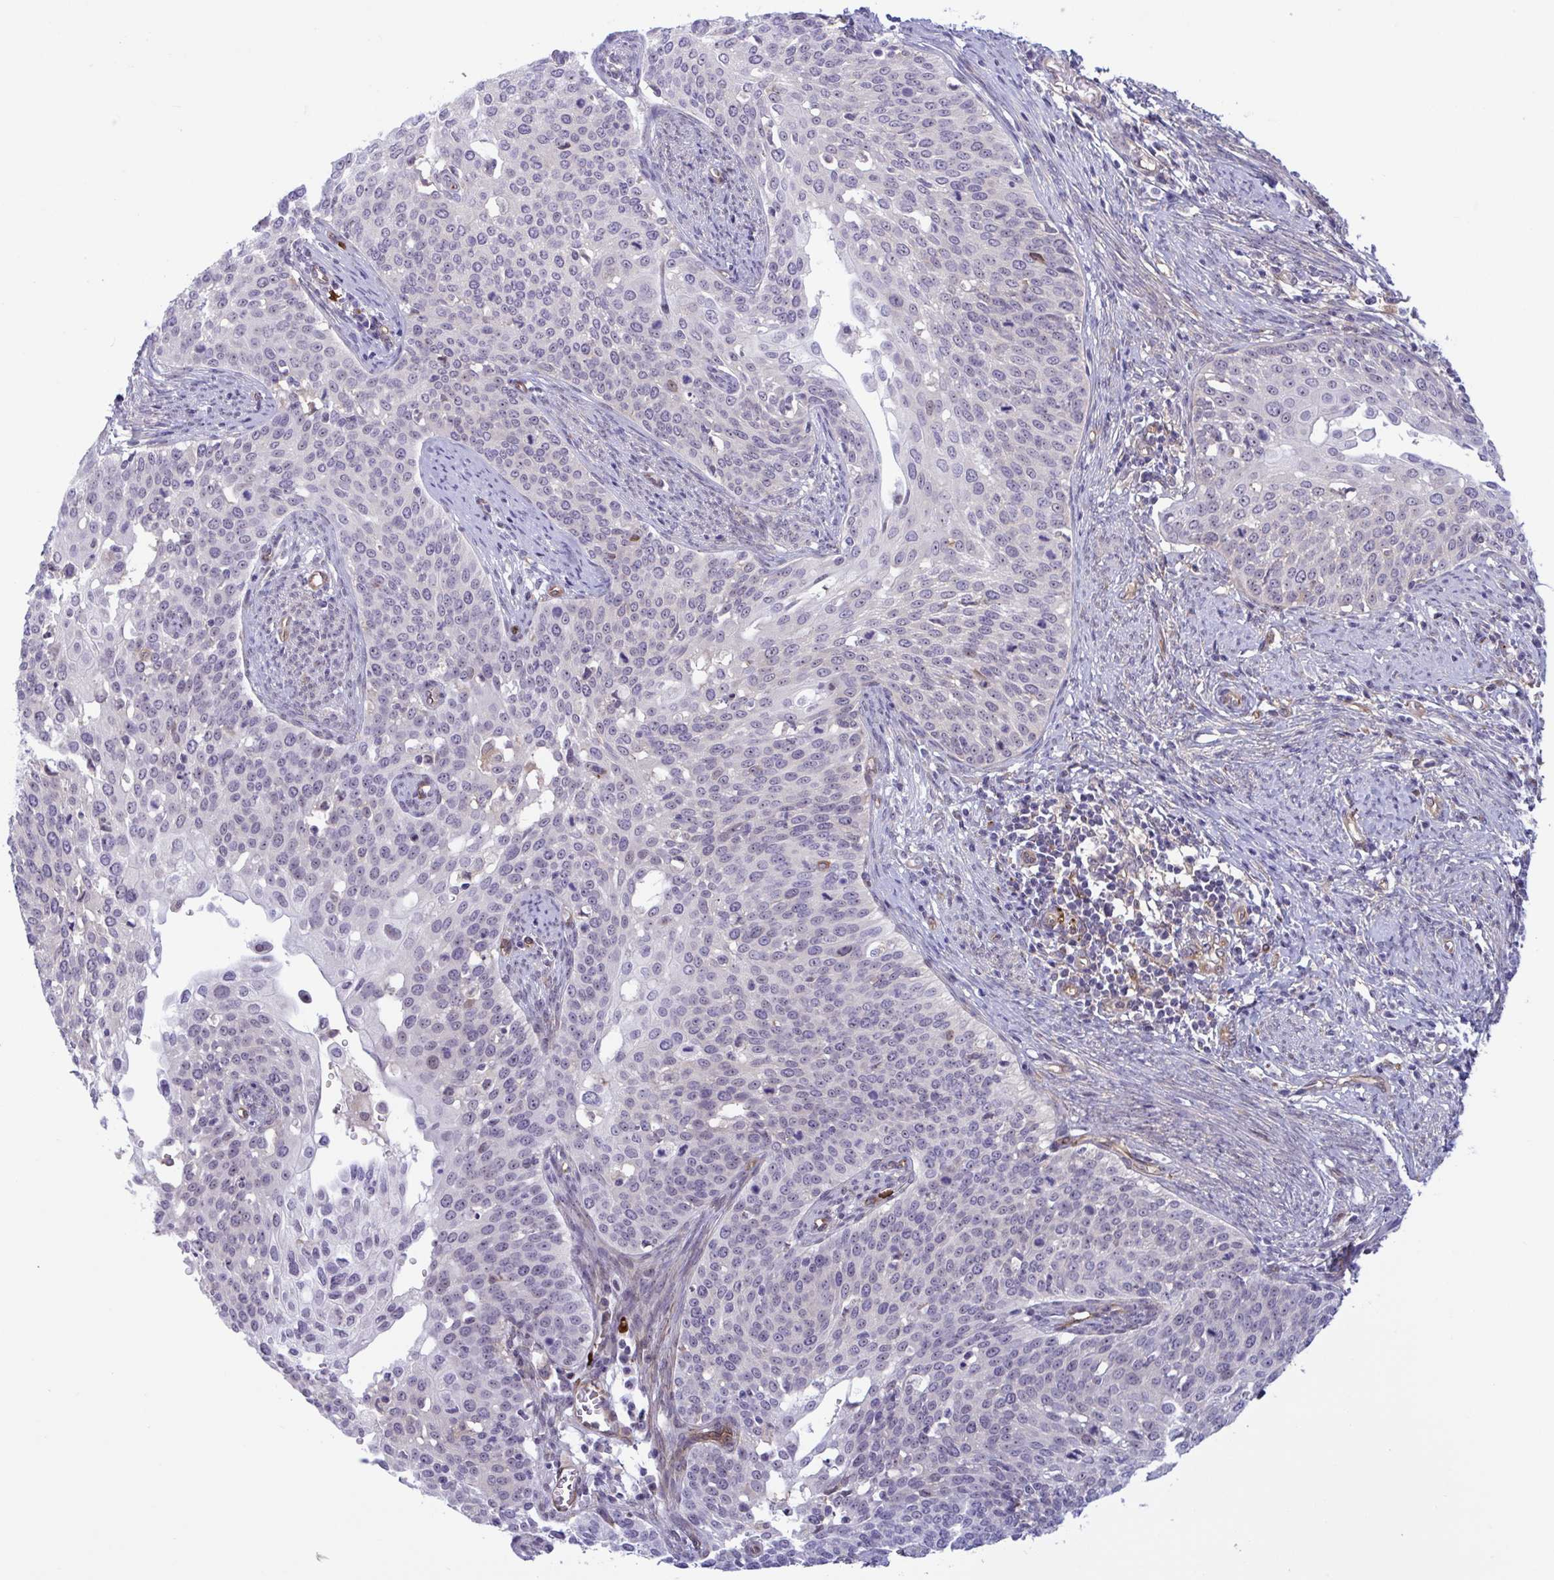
{"staining": {"intensity": "negative", "quantity": "none", "location": "none"}, "tissue": "cervical cancer", "cell_type": "Tumor cells", "image_type": "cancer", "snomed": [{"axis": "morphology", "description": "Squamous cell carcinoma, NOS"}, {"axis": "topography", "description": "Cervix"}], "caption": "Image shows no significant protein staining in tumor cells of cervical squamous cell carcinoma.", "gene": "PRRT4", "patient": {"sex": "female", "age": 44}}